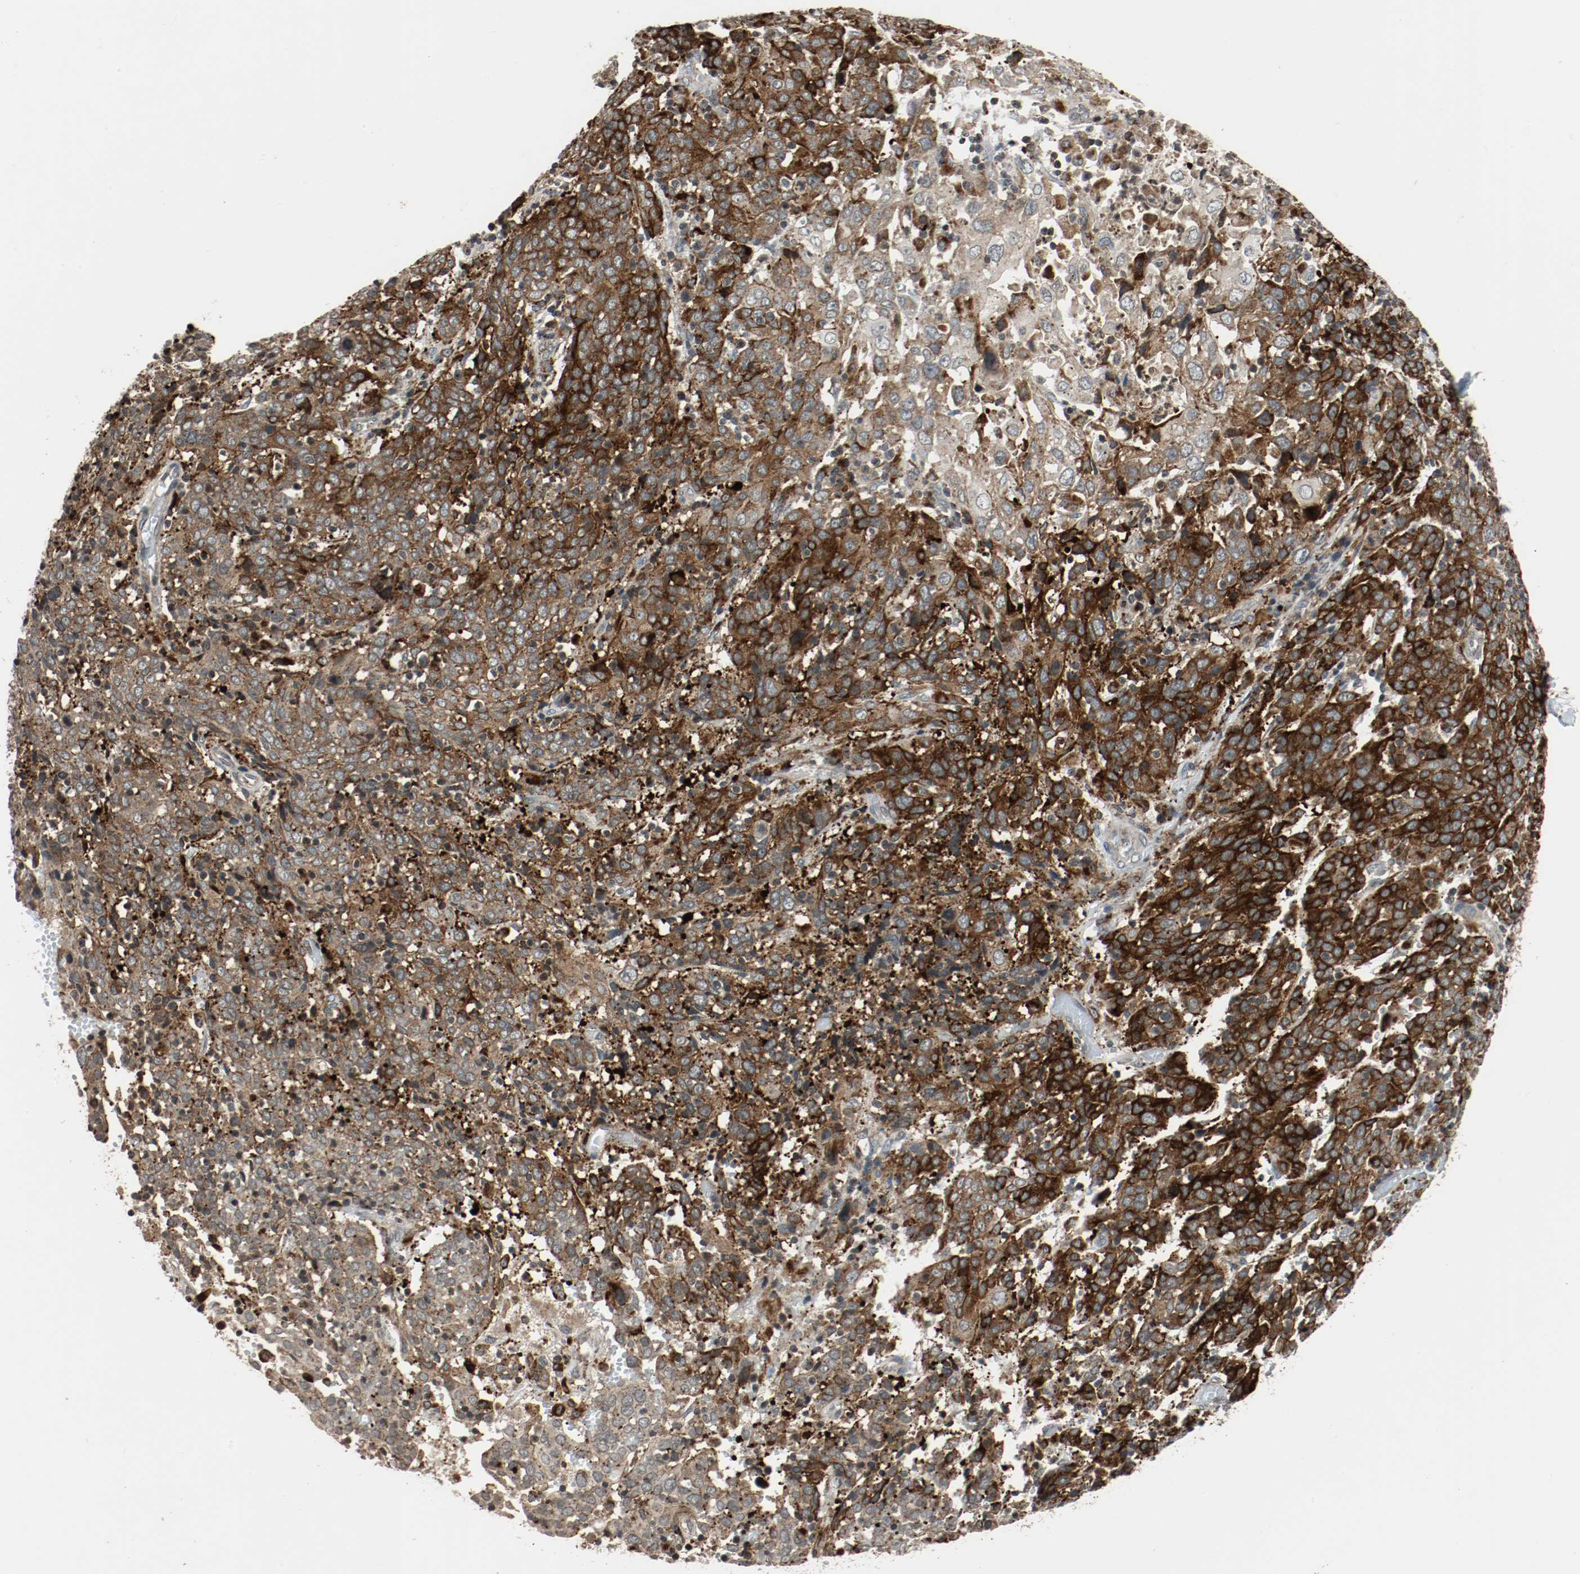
{"staining": {"intensity": "strong", "quantity": ">75%", "location": "cytoplasmic/membranous"}, "tissue": "cervical cancer", "cell_type": "Tumor cells", "image_type": "cancer", "snomed": [{"axis": "morphology", "description": "Normal tissue, NOS"}, {"axis": "morphology", "description": "Squamous cell carcinoma, NOS"}, {"axis": "topography", "description": "Cervix"}], "caption": "Protein analysis of cervical cancer (squamous cell carcinoma) tissue displays strong cytoplasmic/membranous staining in approximately >75% of tumor cells.", "gene": "LAMP2", "patient": {"sex": "female", "age": 67}}